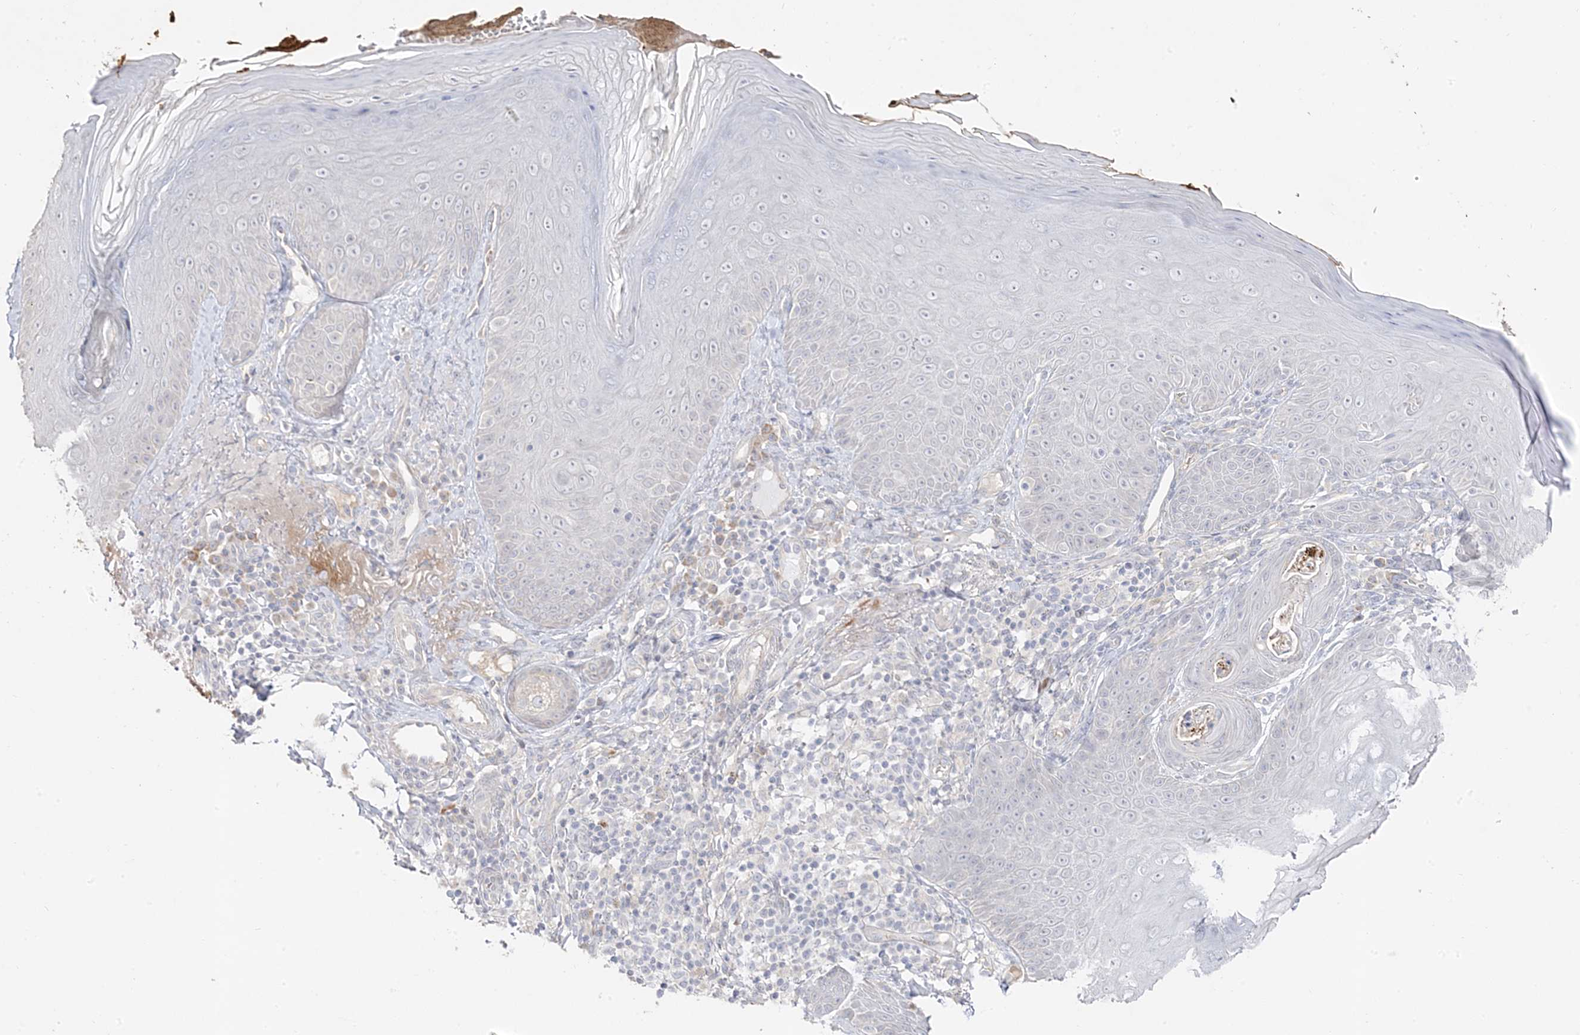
{"staining": {"intensity": "negative", "quantity": "none", "location": "none"}, "tissue": "skin", "cell_type": "Fibroblasts", "image_type": "normal", "snomed": [{"axis": "morphology", "description": "Normal tissue, NOS"}, {"axis": "topography", "description": "Skin"}], "caption": "Immunohistochemistry micrograph of benign human skin stained for a protein (brown), which displays no positivity in fibroblasts.", "gene": "TRANK1", "patient": {"sex": "male", "age": 57}}